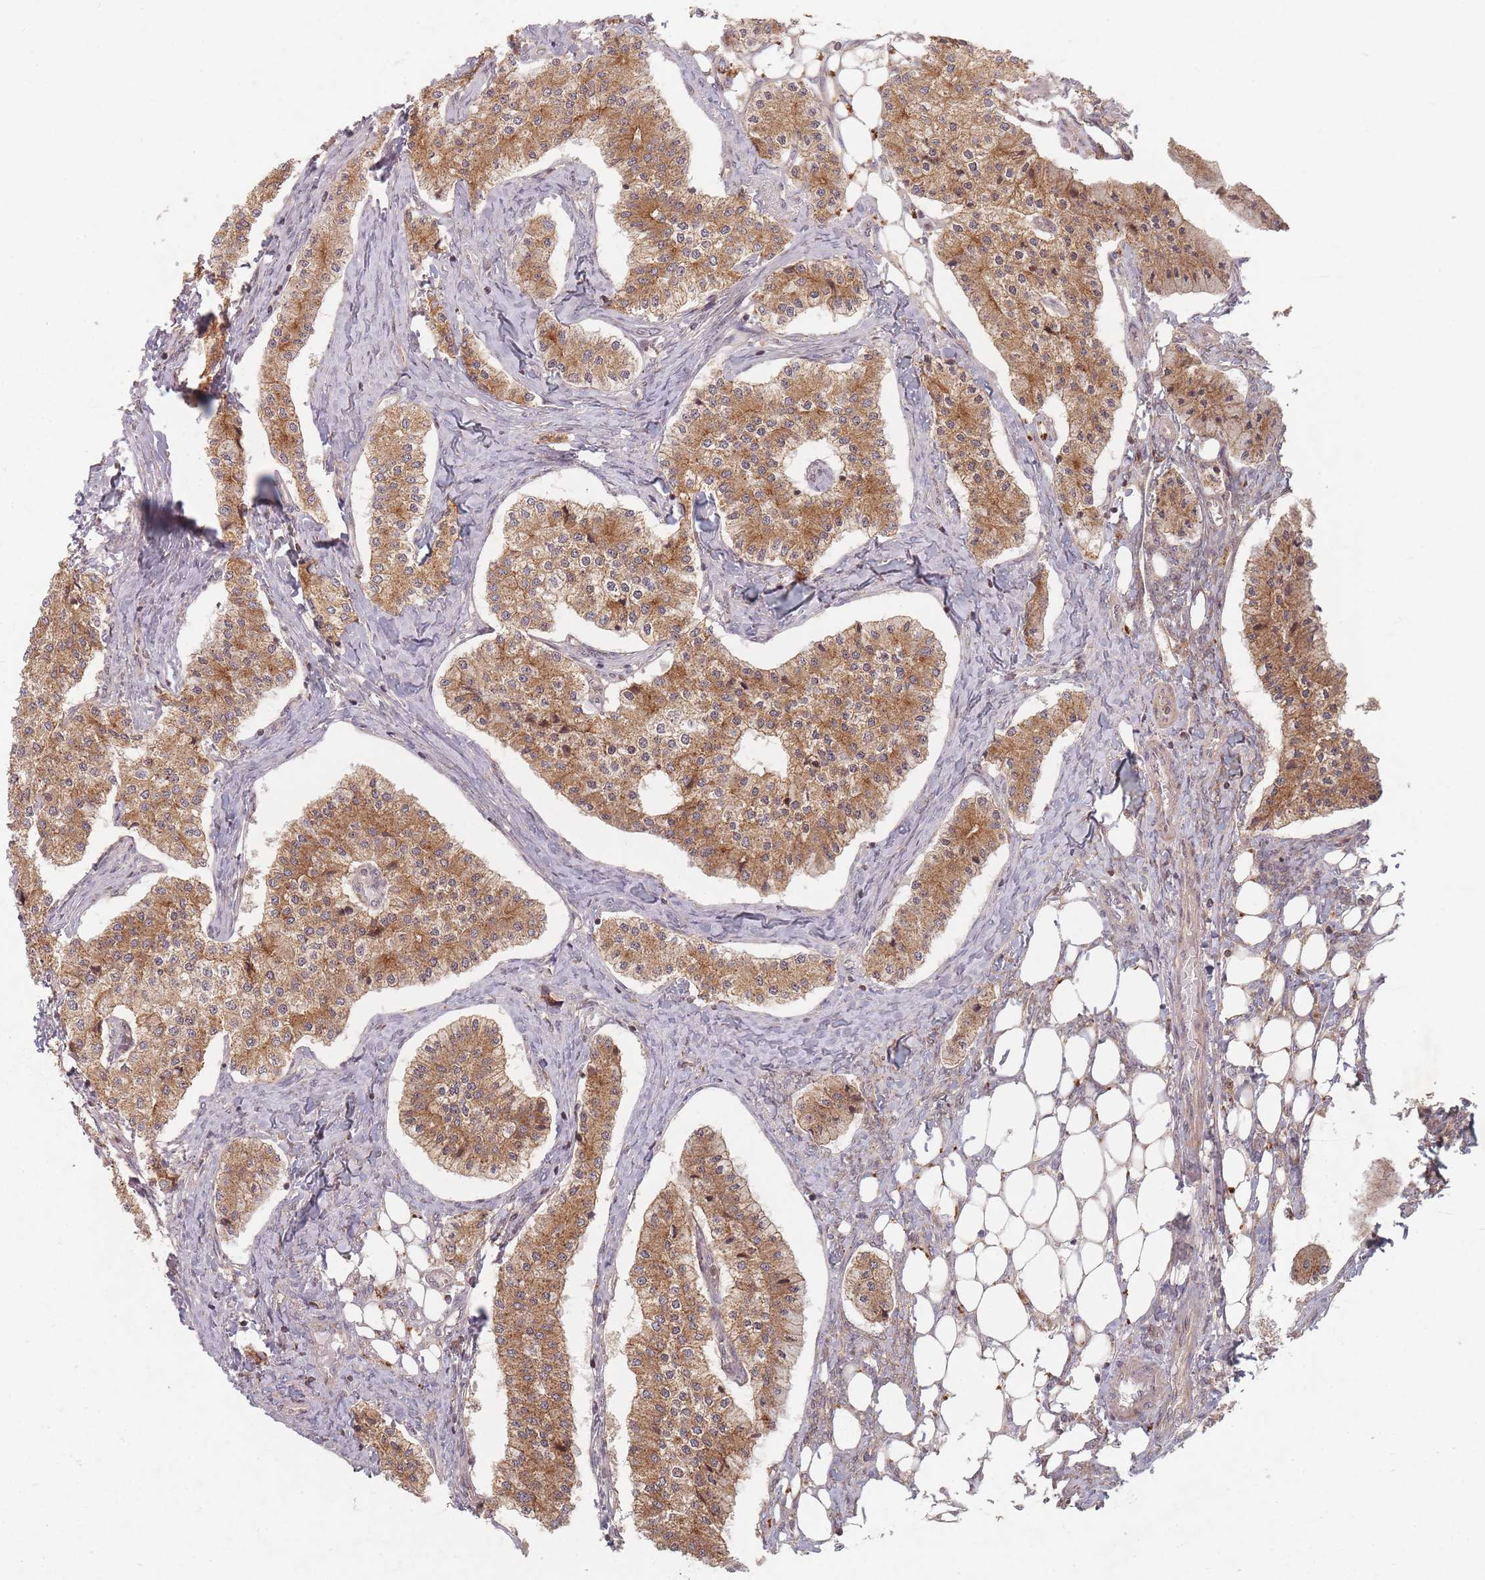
{"staining": {"intensity": "moderate", "quantity": ">75%", "location": "cytoplasmic/membranous"}, "tissue": "carcinoid", "cell_type": "Tumor cells", "image_type": "cancer", "snomed": [{"axis": "morphology", "description": "Carcinoid, malignant, NOS"}, {"axis": "topography", "description": "Colon"}], "caption": "High-power microscopy captured an immunohistochemistry (IHC) photomicrograph of carcinoid, revealing moderate cytoplasmic/membranous positivity in approximately >75% of tumor cells.", "gene": "RADX", "patient": {"sex": "female", "age": 52}}